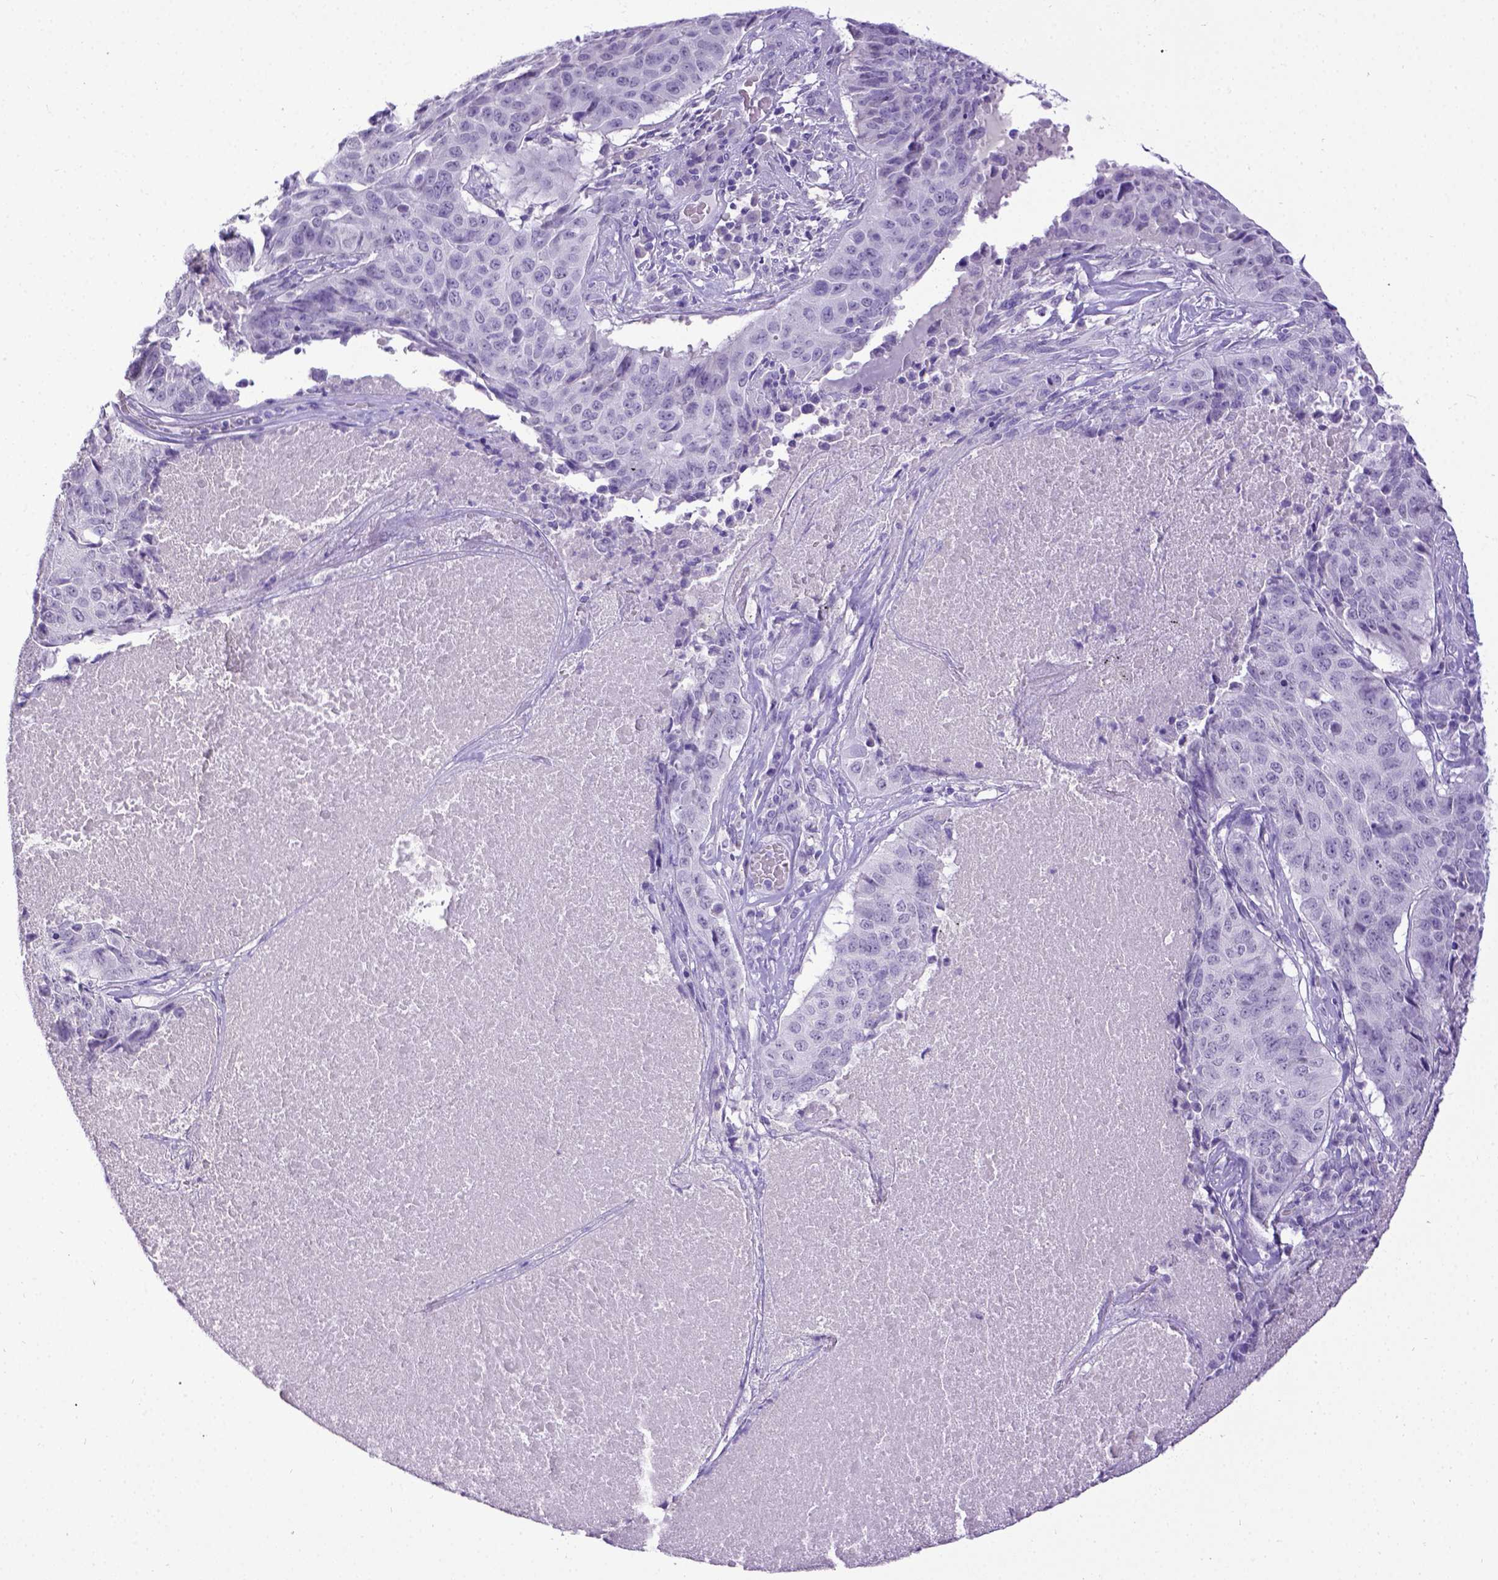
{"staining": {"intensity": "negative", "quantity": "none", "location": "none"}, "tissue": "lung cancer", "cell_type": "Tumor cells", "image_type": "cancer", "snomed": [{"axis": "morphology", "description": "Normal tissue, NOS"}, {"axis": "morphology", "description": "Squamous cell carcinoma, NOS"}, {"axis": "topography", "description": "Bronchus"}, {"axis": "topography", "description": "Lung"}], "caption": "An immunohistochemistry histopathology image of lung cancer (squamous cell carcinoma) is shown. There is no staining in tumor cells of lung cancer (squamous cell carcinoma).", "gene": "ESR1", "patient": {"sex": "male", "age": 64}}